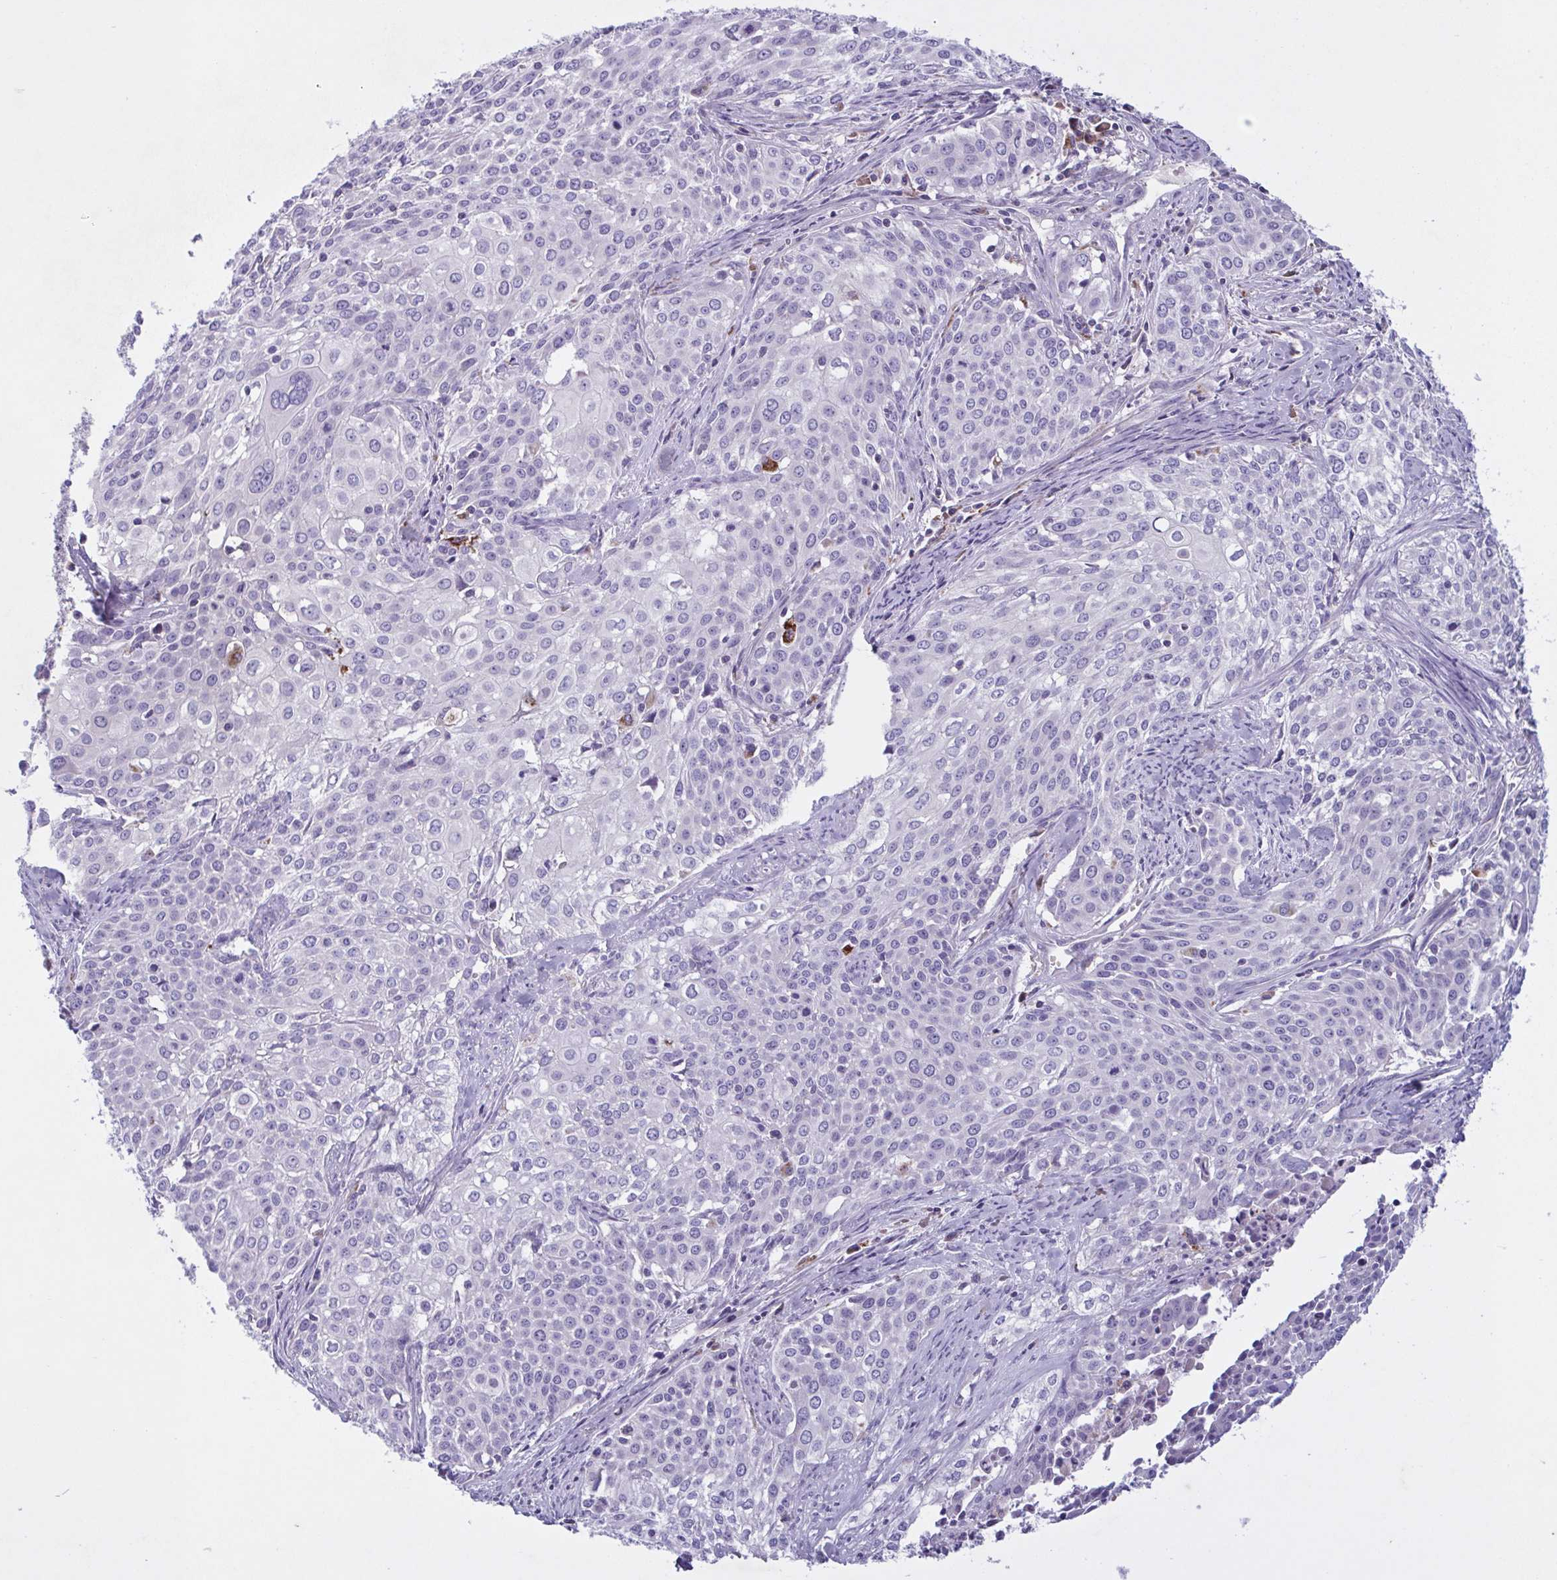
{"staining": {"intensity": "negative", "quantity": "none", "location": "none"}, "tissue": "cervical cancer", "cell_type": "Tumor cells", "image_type": "cancer", "snomed": [{"axis": "morphology", "description": "Squamous cell carcinoma, NOS"}, {"axis": "topography", "description": "Cervix"}], "caption": "Image shows no protein positivity in tumor cells of cervical cancer tissue. (DAB immunohistochemistry with hematoxylin counter stain).", "gene": "F13B", "patient": {"sex": "female", "age": 39}}